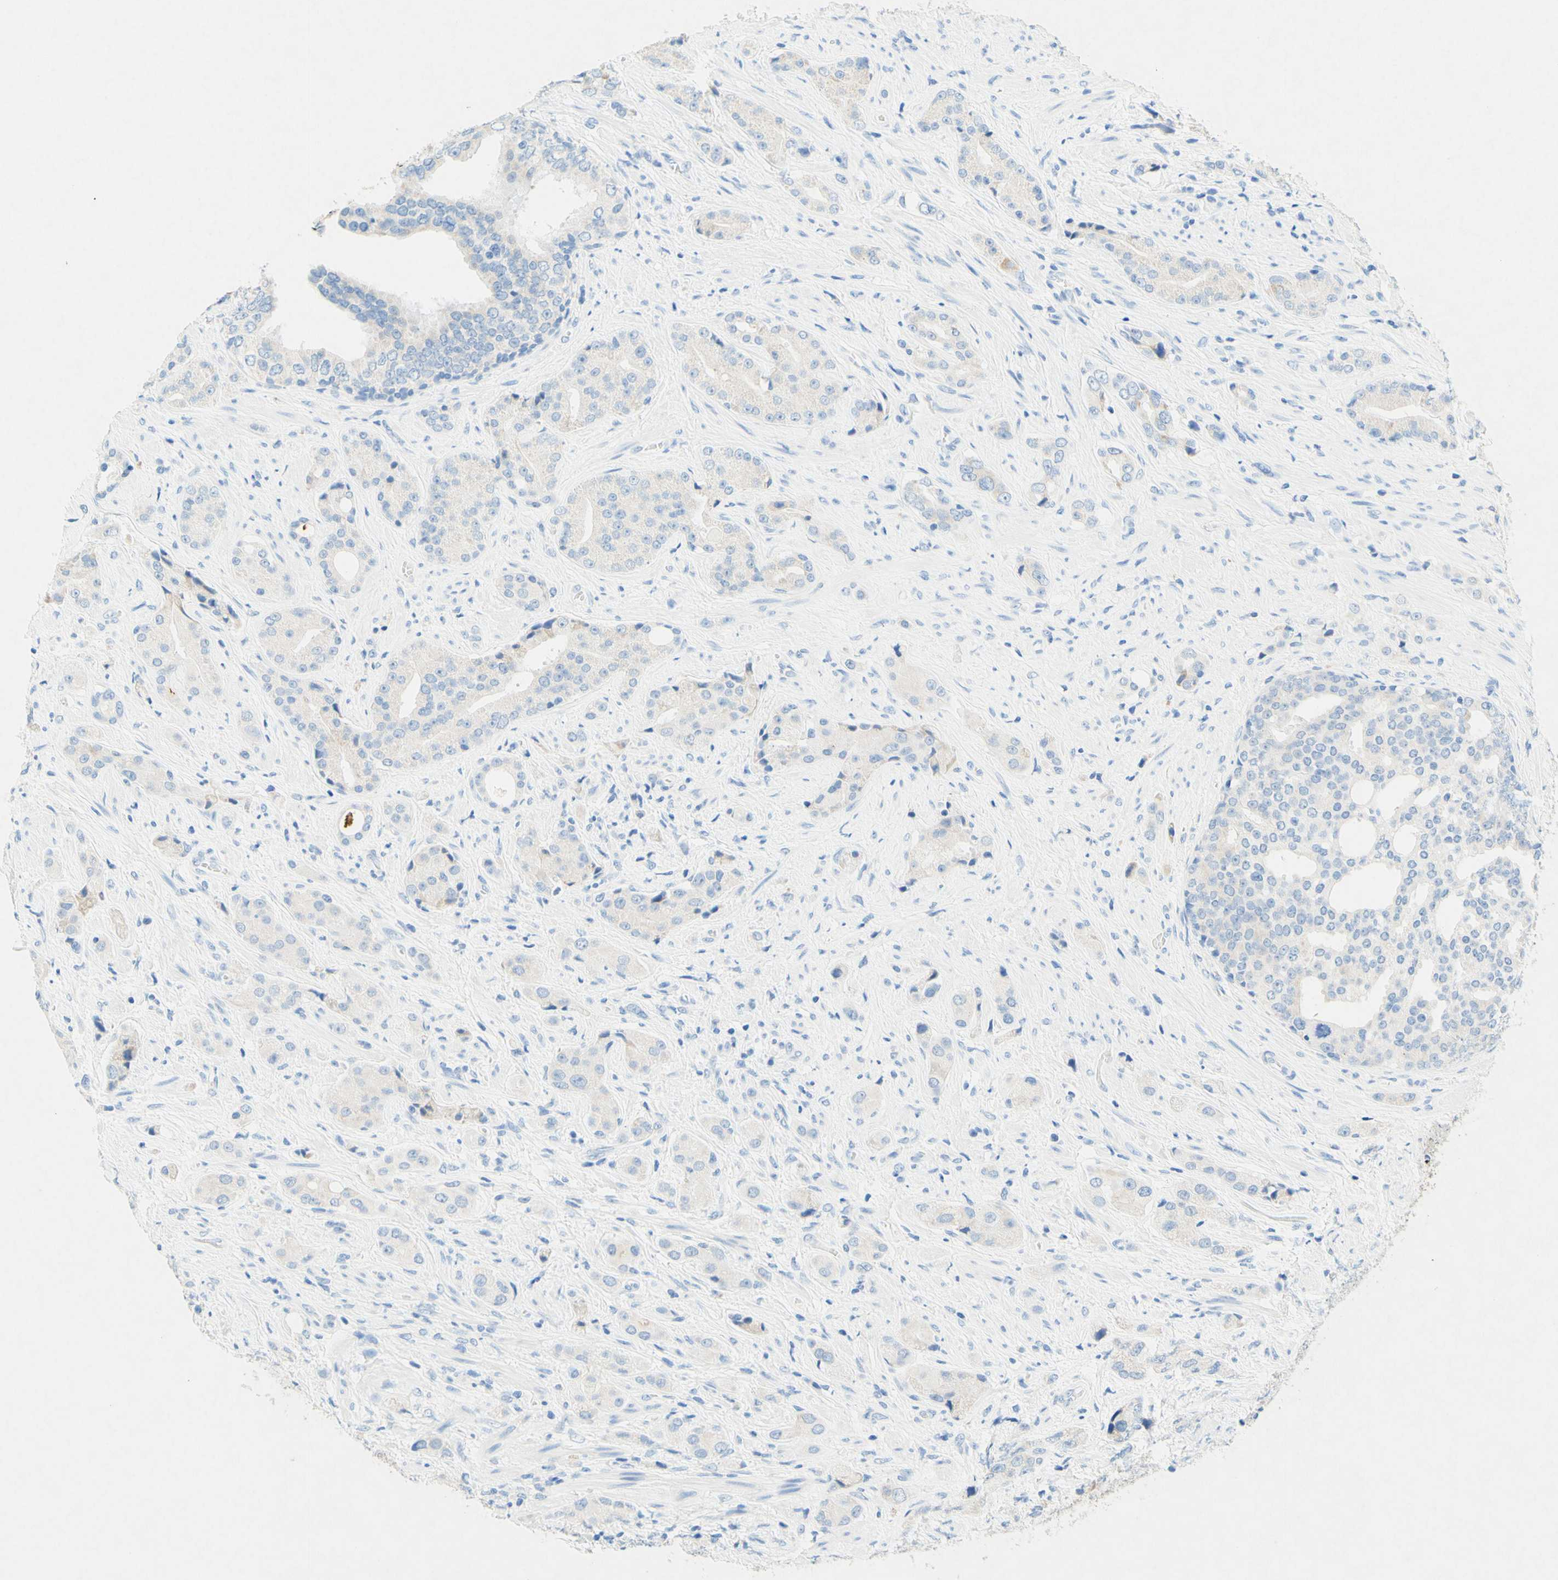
{"staining": {"intensity": "negative", "quantity": "none", "location": "none"}, "tissue": "prostate cancer", "cell_type": "Tumor cells", "image_type": "cancer", "snomed": [{"axis": "morphology", "description": "Adenocarcinoma, High grade"}, {"axis": "topography", "description": "Prostate"}], "caption": "Prostate cancer was stained to show a protein in brown. There is no significant positivity in tumor cells.", "gene": "SLC46A1", "patient": {"sex": "male", "age": 71}}